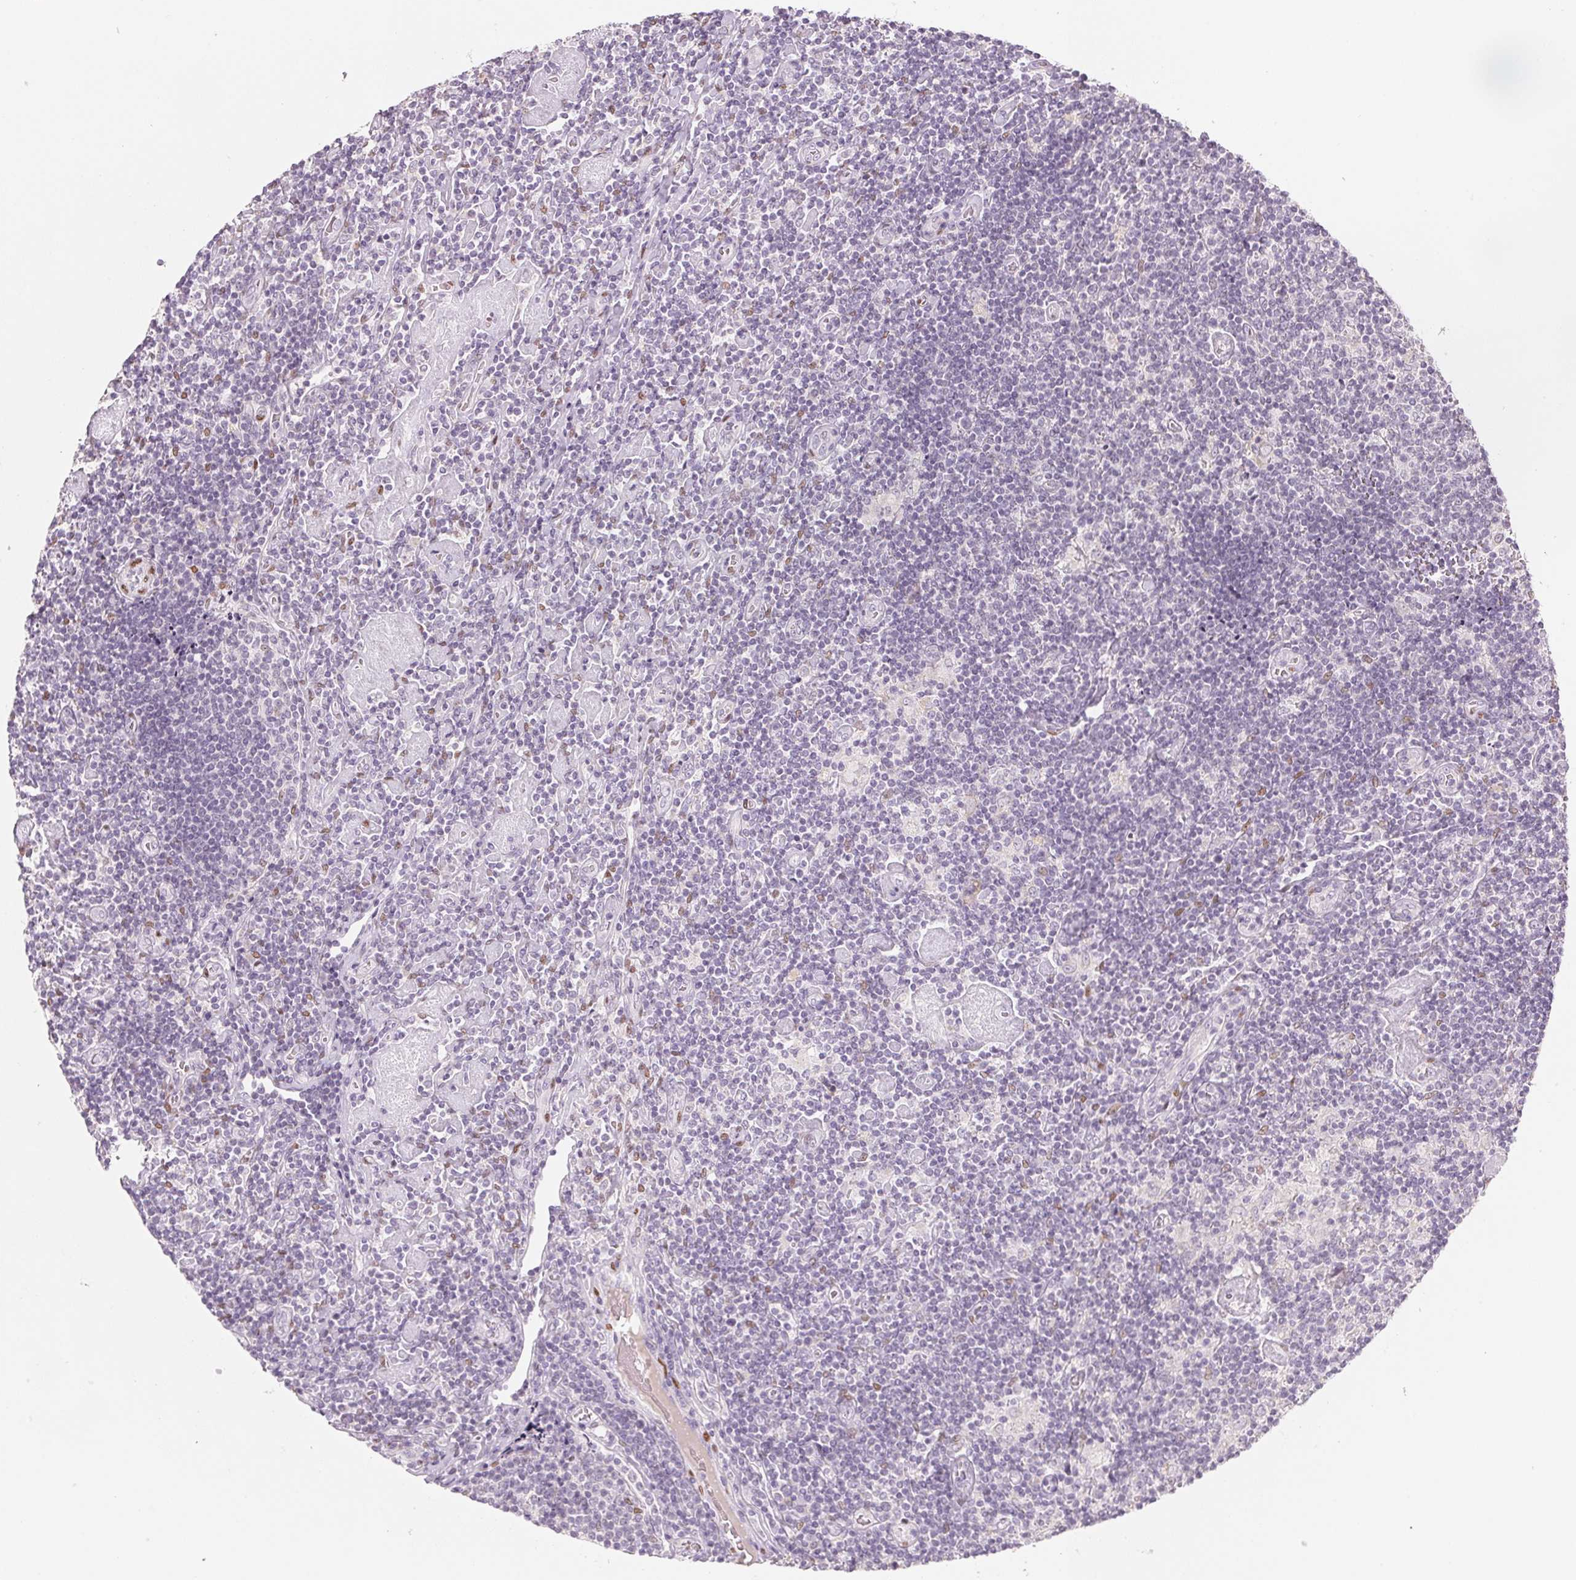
{"staining": {"intensity": "negative", "quantity": "none", "location": "none"}, "tissue": "lymphoma", "cell_type": "Tumor cells", "image_type": "cancer", "snomed": [{"axis": "morphology", "description": "Hodgkin's disease, NOS"}, {"axis": "topography", "description": "Lymph node"}], "caption": "Tumor cells are negative for brown protein staining in lymphoma.", "gene": "SMARCD3", "patient": {"sex": "male", "age": 40}}